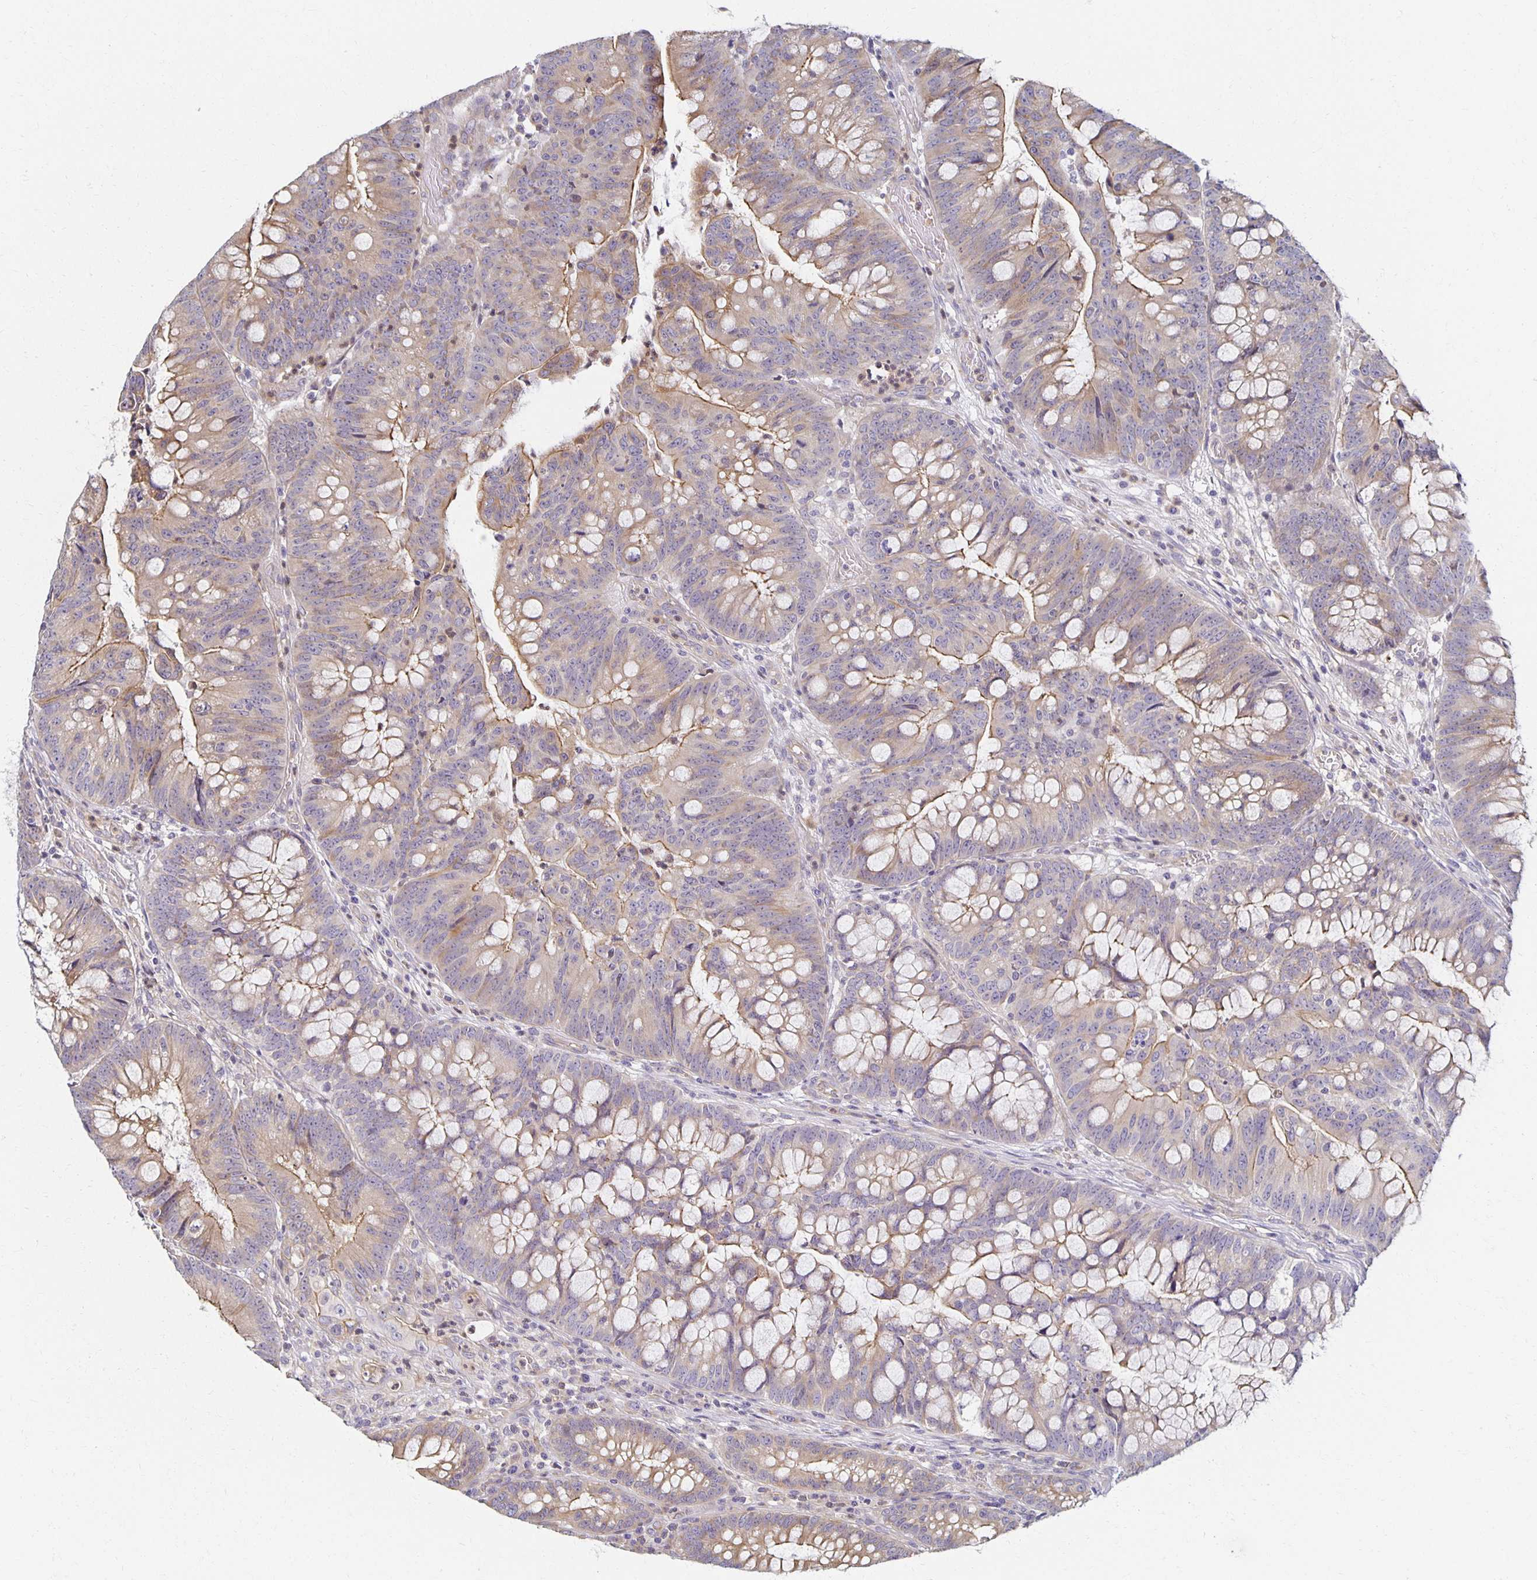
{"staining": {"intensity": "weak", "quantity": ">75%", "location": "cytoplasmic/membranous"}, "tissue": "colorectal cancer", "cell_type": "Tumor cells", "image_type": "cancer", "snomed": [{"axis": "morphology", "description": "Adenocarcinoma, NOS"}, {"axis": "topography", "description": "Colon"}], "caption": "The image exhibits immunohistochemical staining of colorectal cancer. There is weak cytoplasmic/membranous positivity is present in approximately >75% of tumor cells.", "gene": "SORL1", "patient": {"sex": "male", "age": 62}}